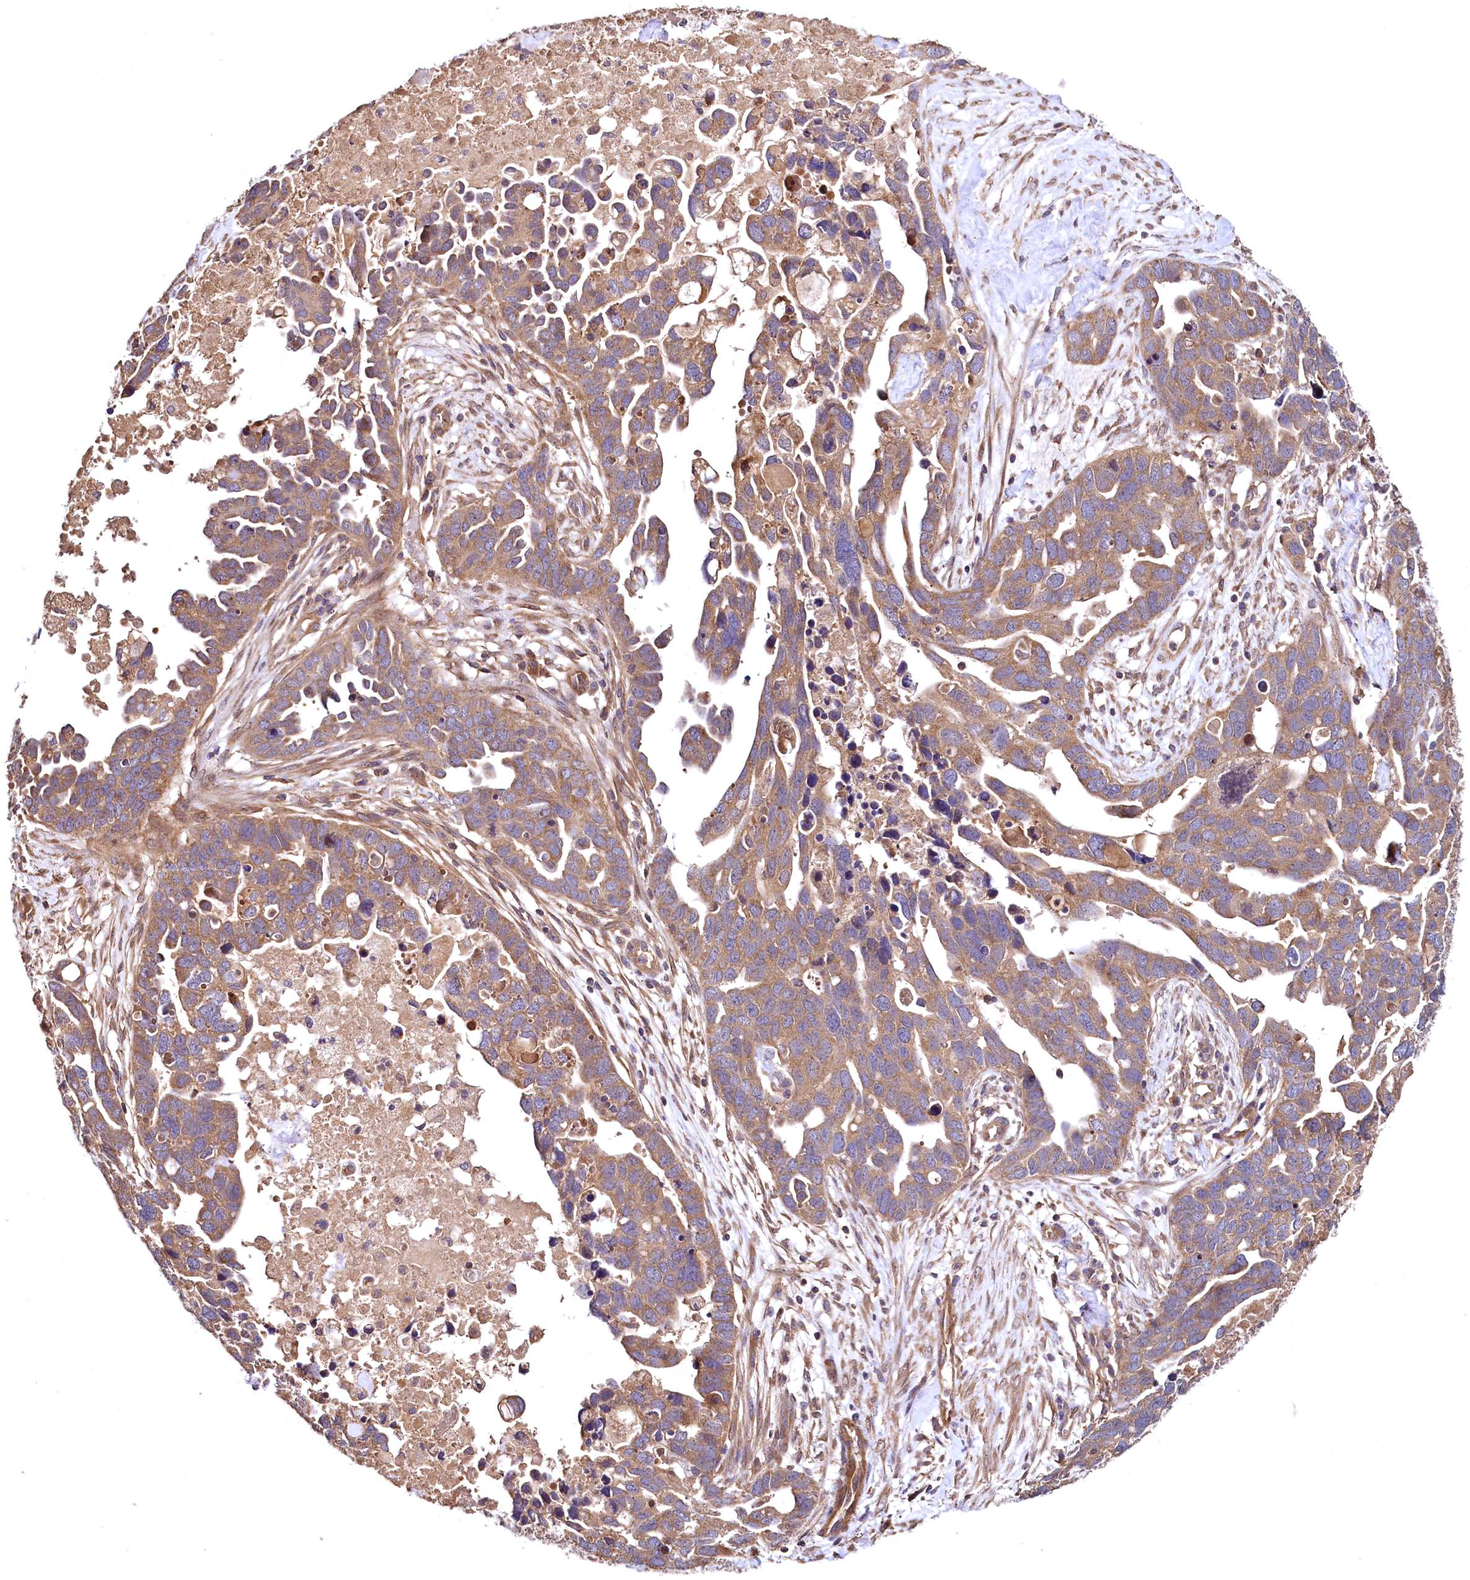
{"staining": {"intensity": "moderate", "quantity": ">75%", "location": "cytoplasmic/membranous"}, "tissue": "ovarian cancer", "cell_type": "Tumor cells", "image_type": "cancer", "snomed": [{"axis": "morphology", "description": "Cystadenocarcinoma, serous, NOS"}, {"axis": "topography", "description": "Ovary"}], "caption": "Approximately >75% of tumor cells in ovarian cancer display moderate cytoplasmic/membranous protein expression as visualized by brown immunohistochemical staining.", "gene": "TBCEL", "patient": {"sex": "female", "age": 54}}